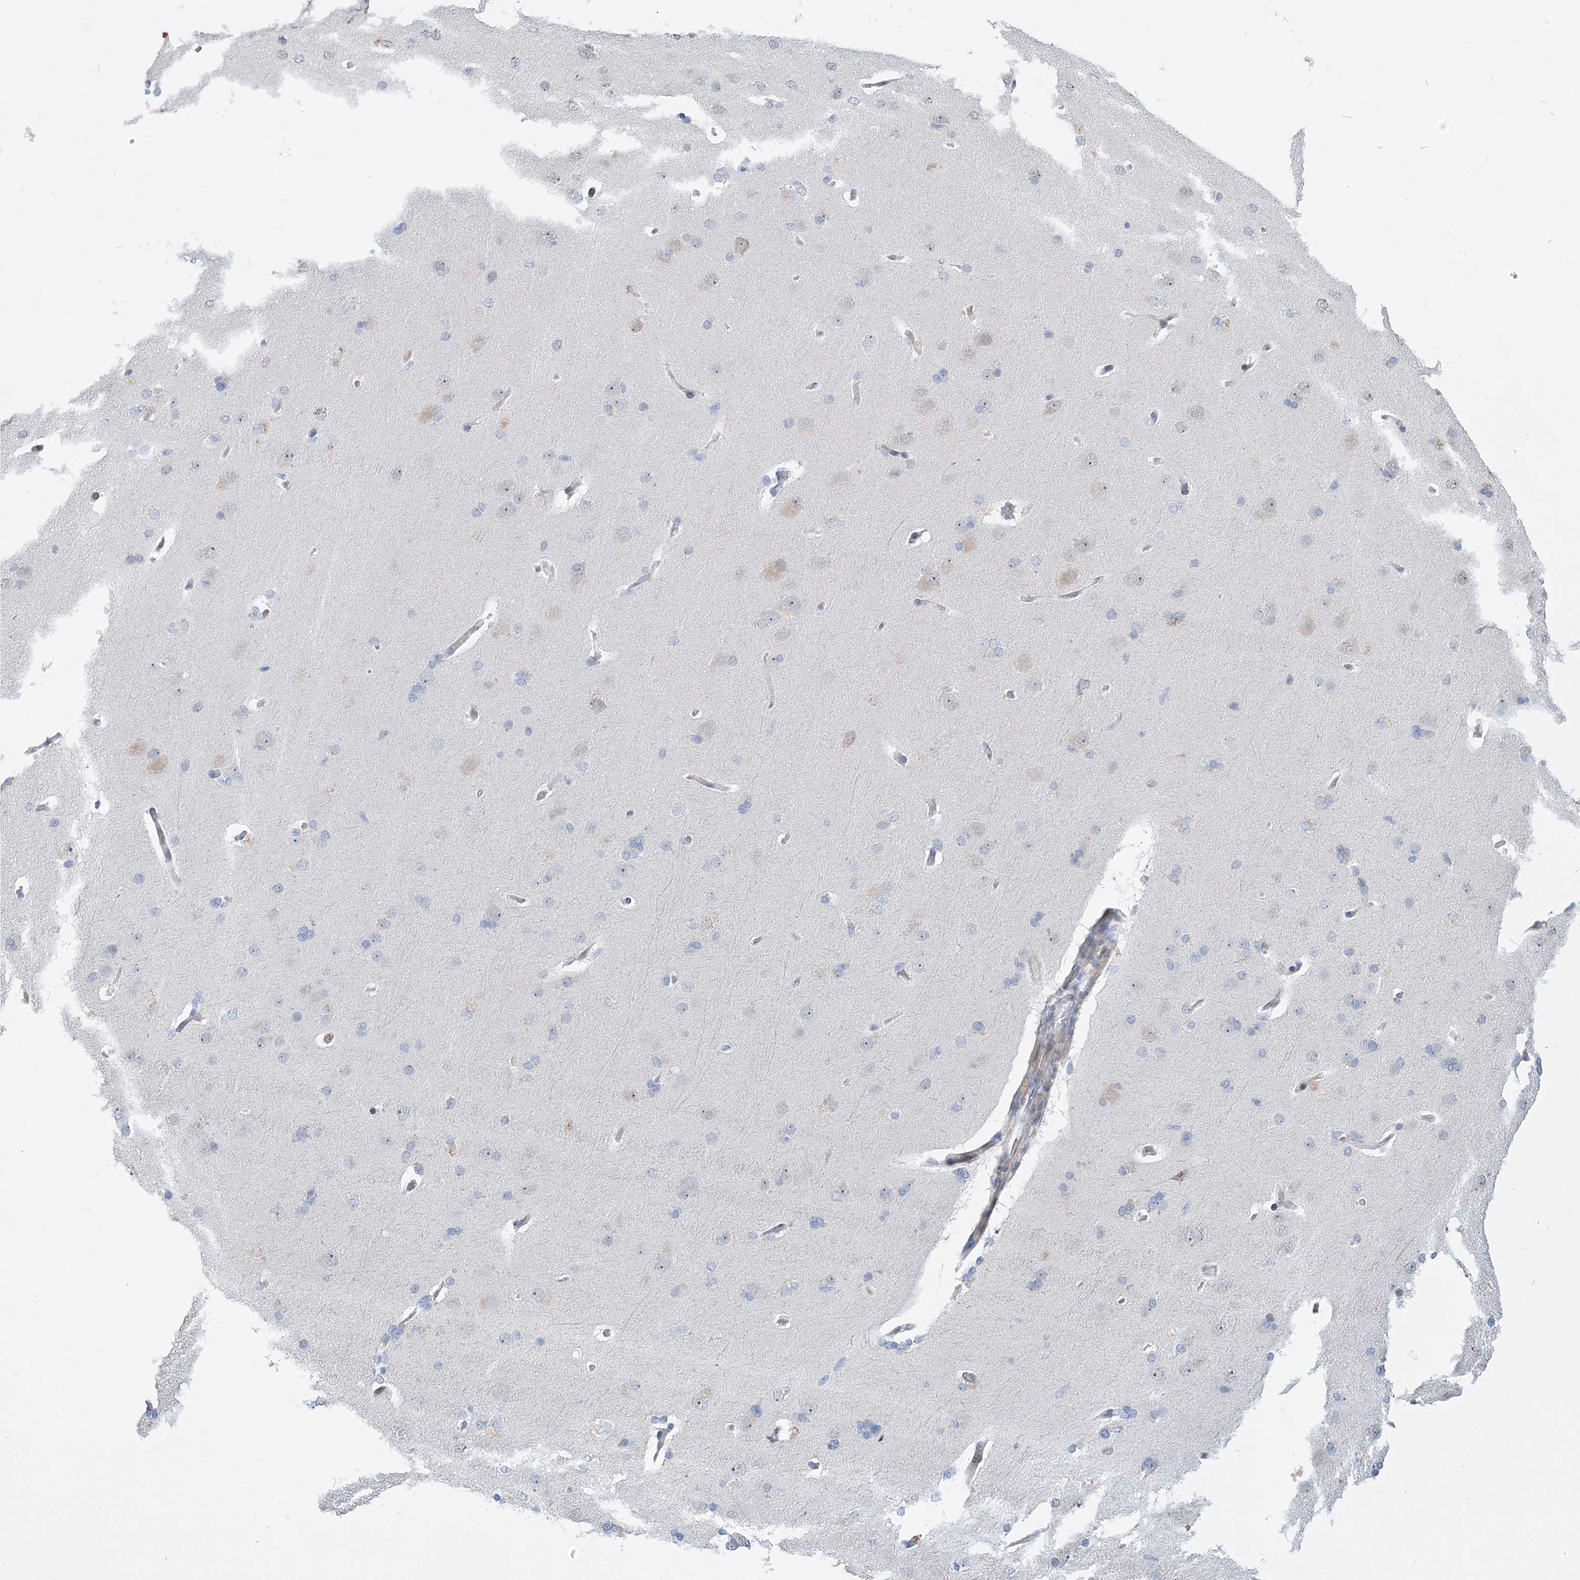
{"staining": {"intensity": "negative", "quantity": "none", "location": "none"}, "tissue": "cerebral cortex", "cell_type": "Endothelial cells", "image_type": "normal", "snomed": [{"axis": "morphology", "description": "Normal tissue, NOS"}, {"axis": "topography", "description": "Cerebral cortex"}], "caption": "Immunohistochemistry histopathology image of unremarkable human cerebral cortex stained for a protein (brown), which reveals no expression in endothelial cells.", "gene": "RNPEPL1", "patient": {"sex": "male", "age": 62}}